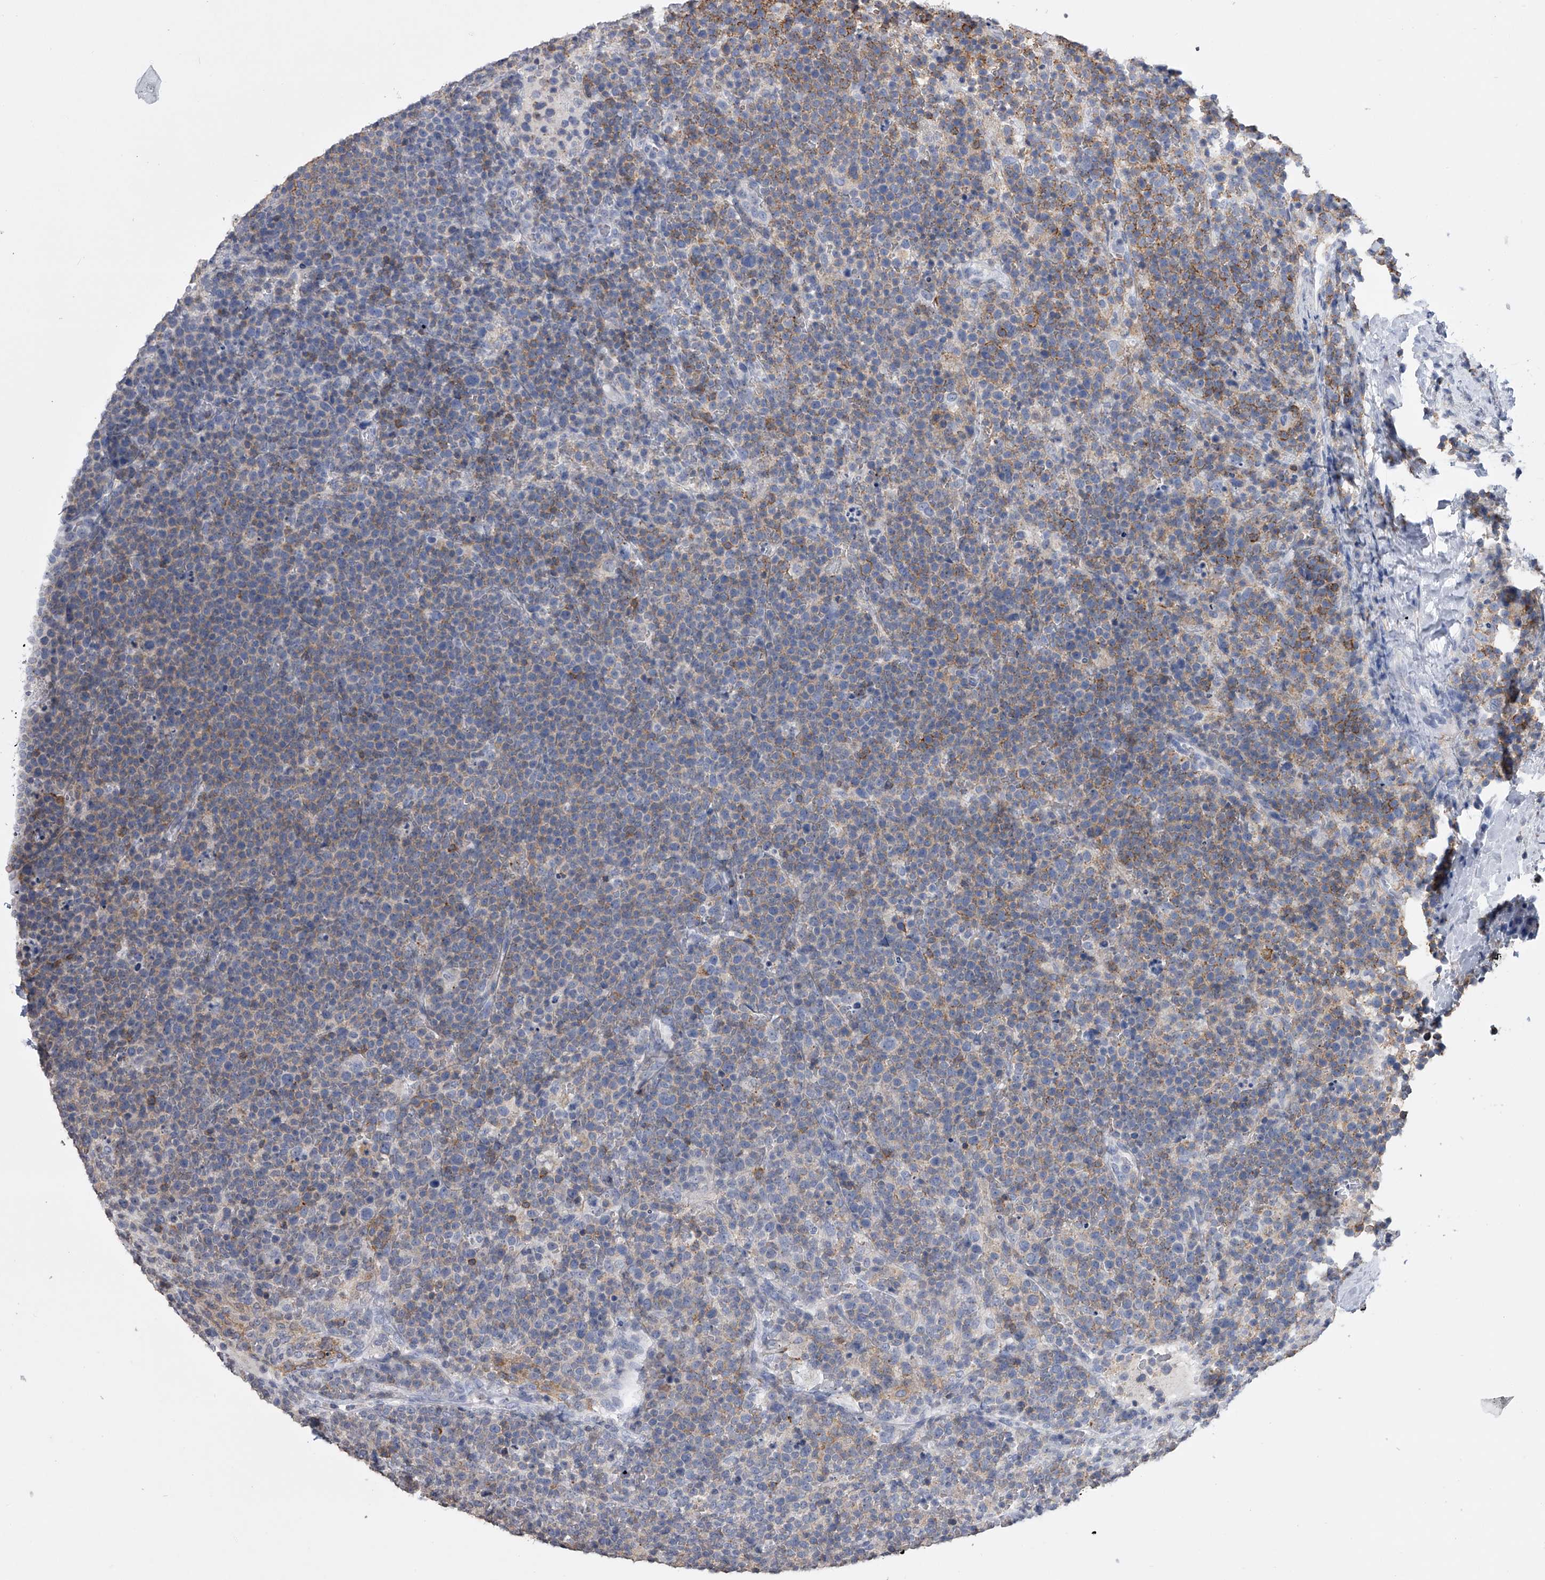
{"staining": {"intensity": "negative", "quantity": "none", "location": "none"}, "tissue": "lymphoma", "cell_type": "Tumor cells", "image_type": "cancer", "snomed": [{"axis": "morphology", "description": "Malignant lymphoma, non-Hodgkin's type, High grade"}, {"axis": "topography", "description": "Lymph node"}], "caption": "Tumor cells show no significant expression in high-grade malignant lymphoma, non-Hodgkin's type. (Immunohistochemistry, brightfield microscopy, high magnification).", "gene": "TASP1", "patient": {"sex": "male", "age": 61}}